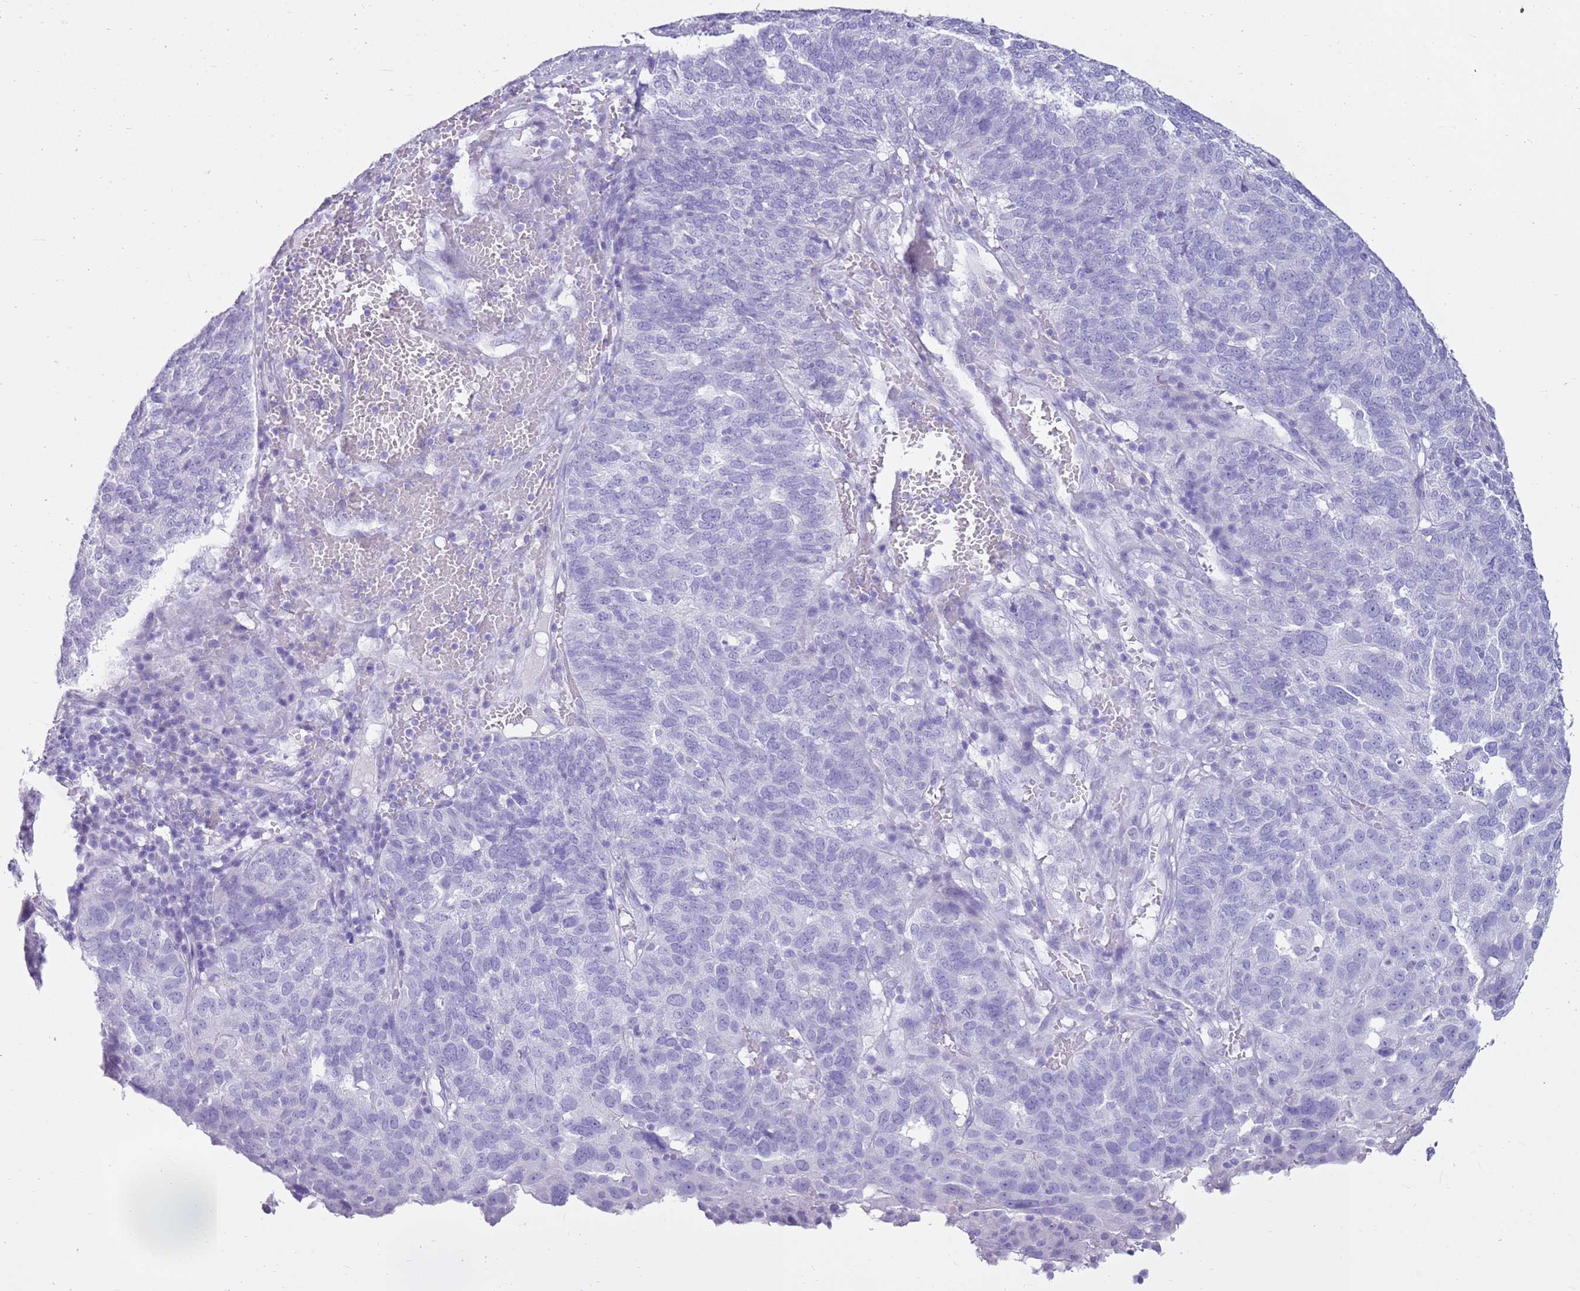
{"staining": {"intensity": "negative", "quantity": "none", "location": "none"}, "tissue": "ovarian cancer", "cell_type": "Tumor cells", "image_type": "cancer", "snomed": [{"axis": "morphology", "description": "Cystadenocarcinoma, serous, NOS"}, {"axis": "topography", "description": "Ovary"}], "caption": "Ovarian serous cystadenocarcinoma was stained to show a protein in brown. There is no significant staining in tumor cells.", "gene": "CA8", "patient": {"sex": "female", "age": 59}}